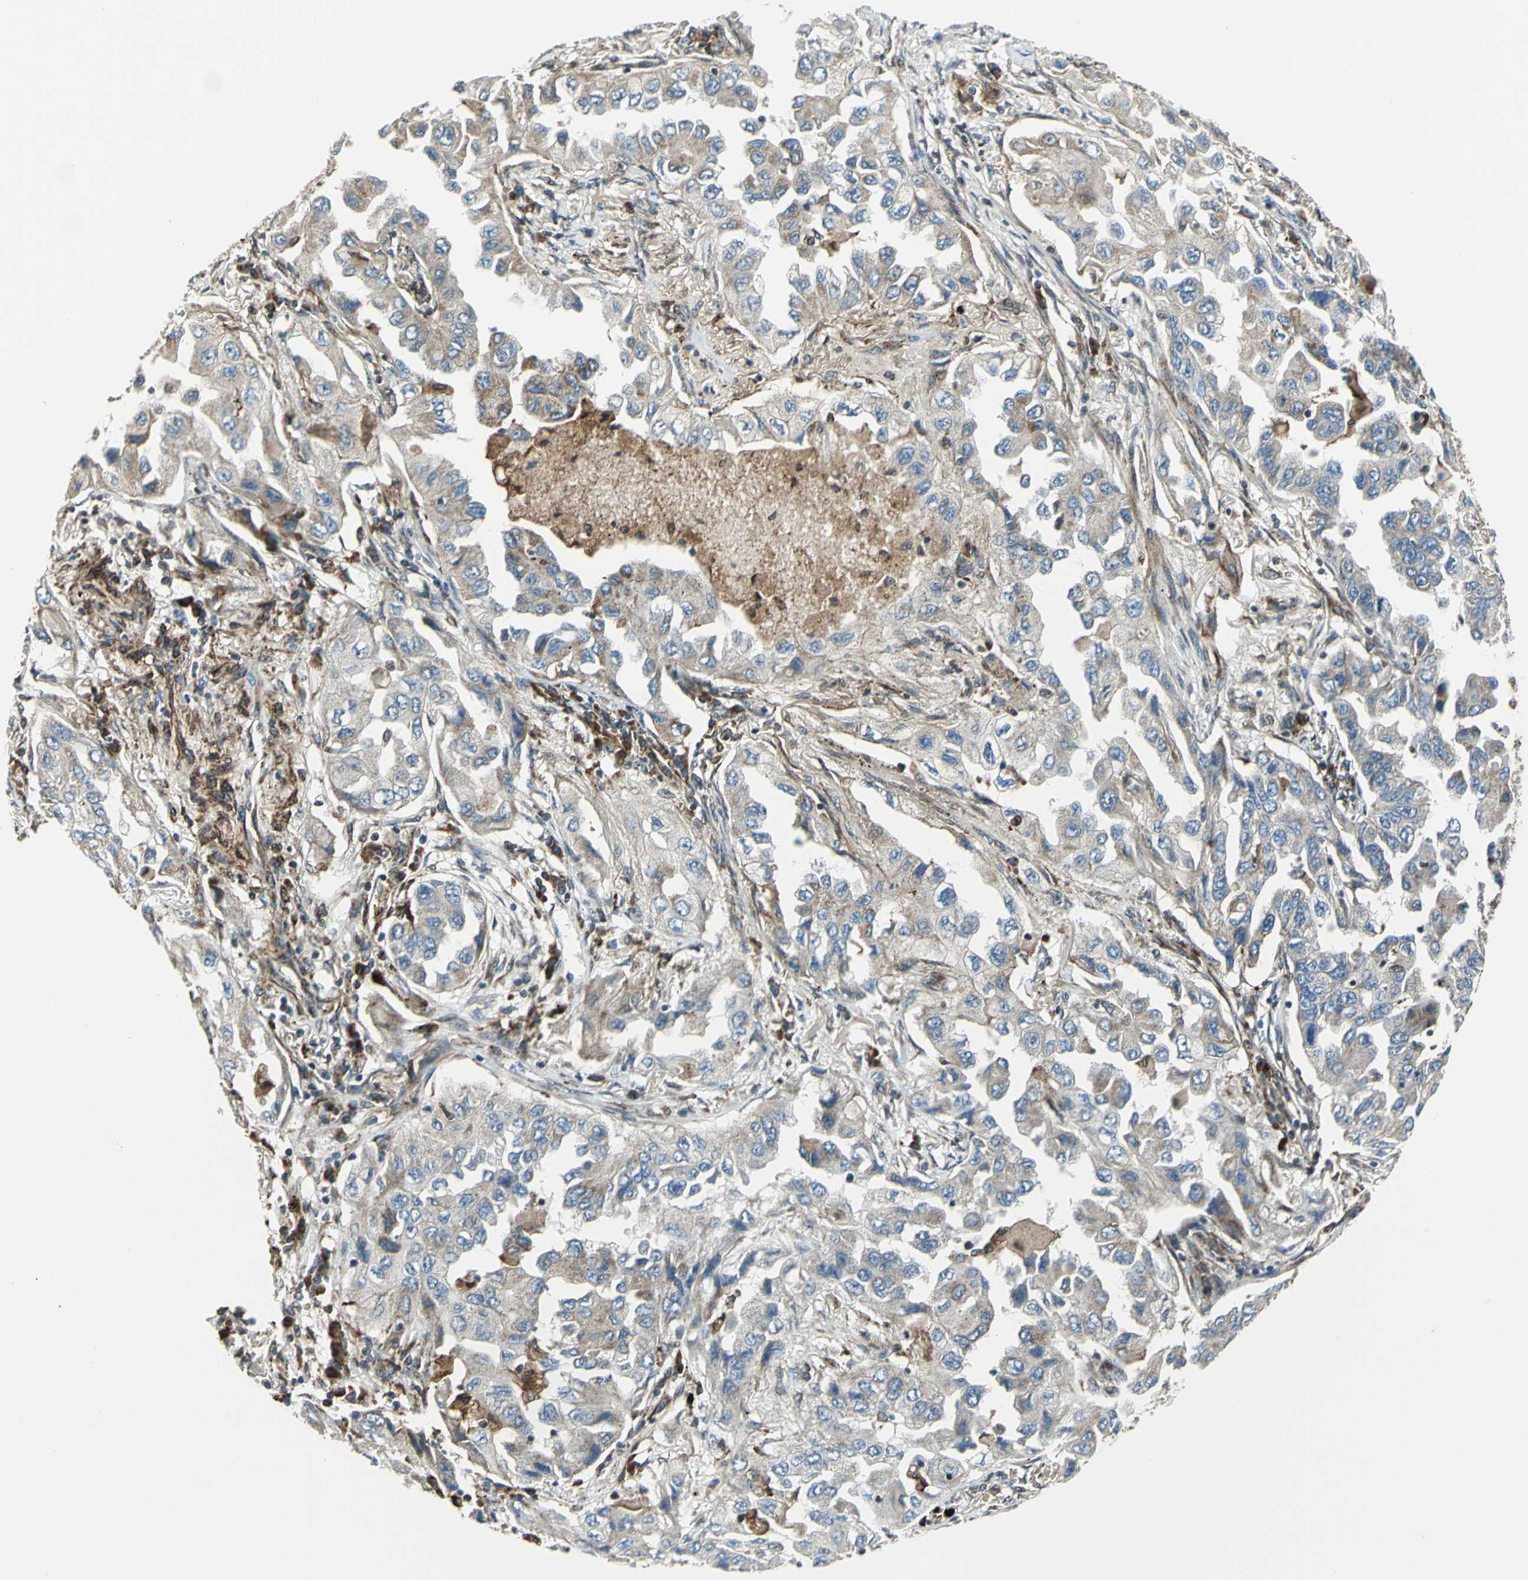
{"staining": {"intensity": "moderate", "quantity": "25%-75%", "location": "cytoplasmic/membranous"}, "tissue": "lung cancer", "cell_type": "Tumor cells", "image_type": "cancer", "snomed": [{"axis": "morphology", "description": "Adenocarcinoma, NOS"}, {"axis": "topography", "description": "Lung"}], "caption": "Human lung cancer (adenocarcinoma) stained for a protein (brown) displays moderate cytoplasmic/membranous positive staining in approximately 25%-75% of tumor cells.", "gene": "HTATIP2", "patient": {"sex": "female", "age": 65}}